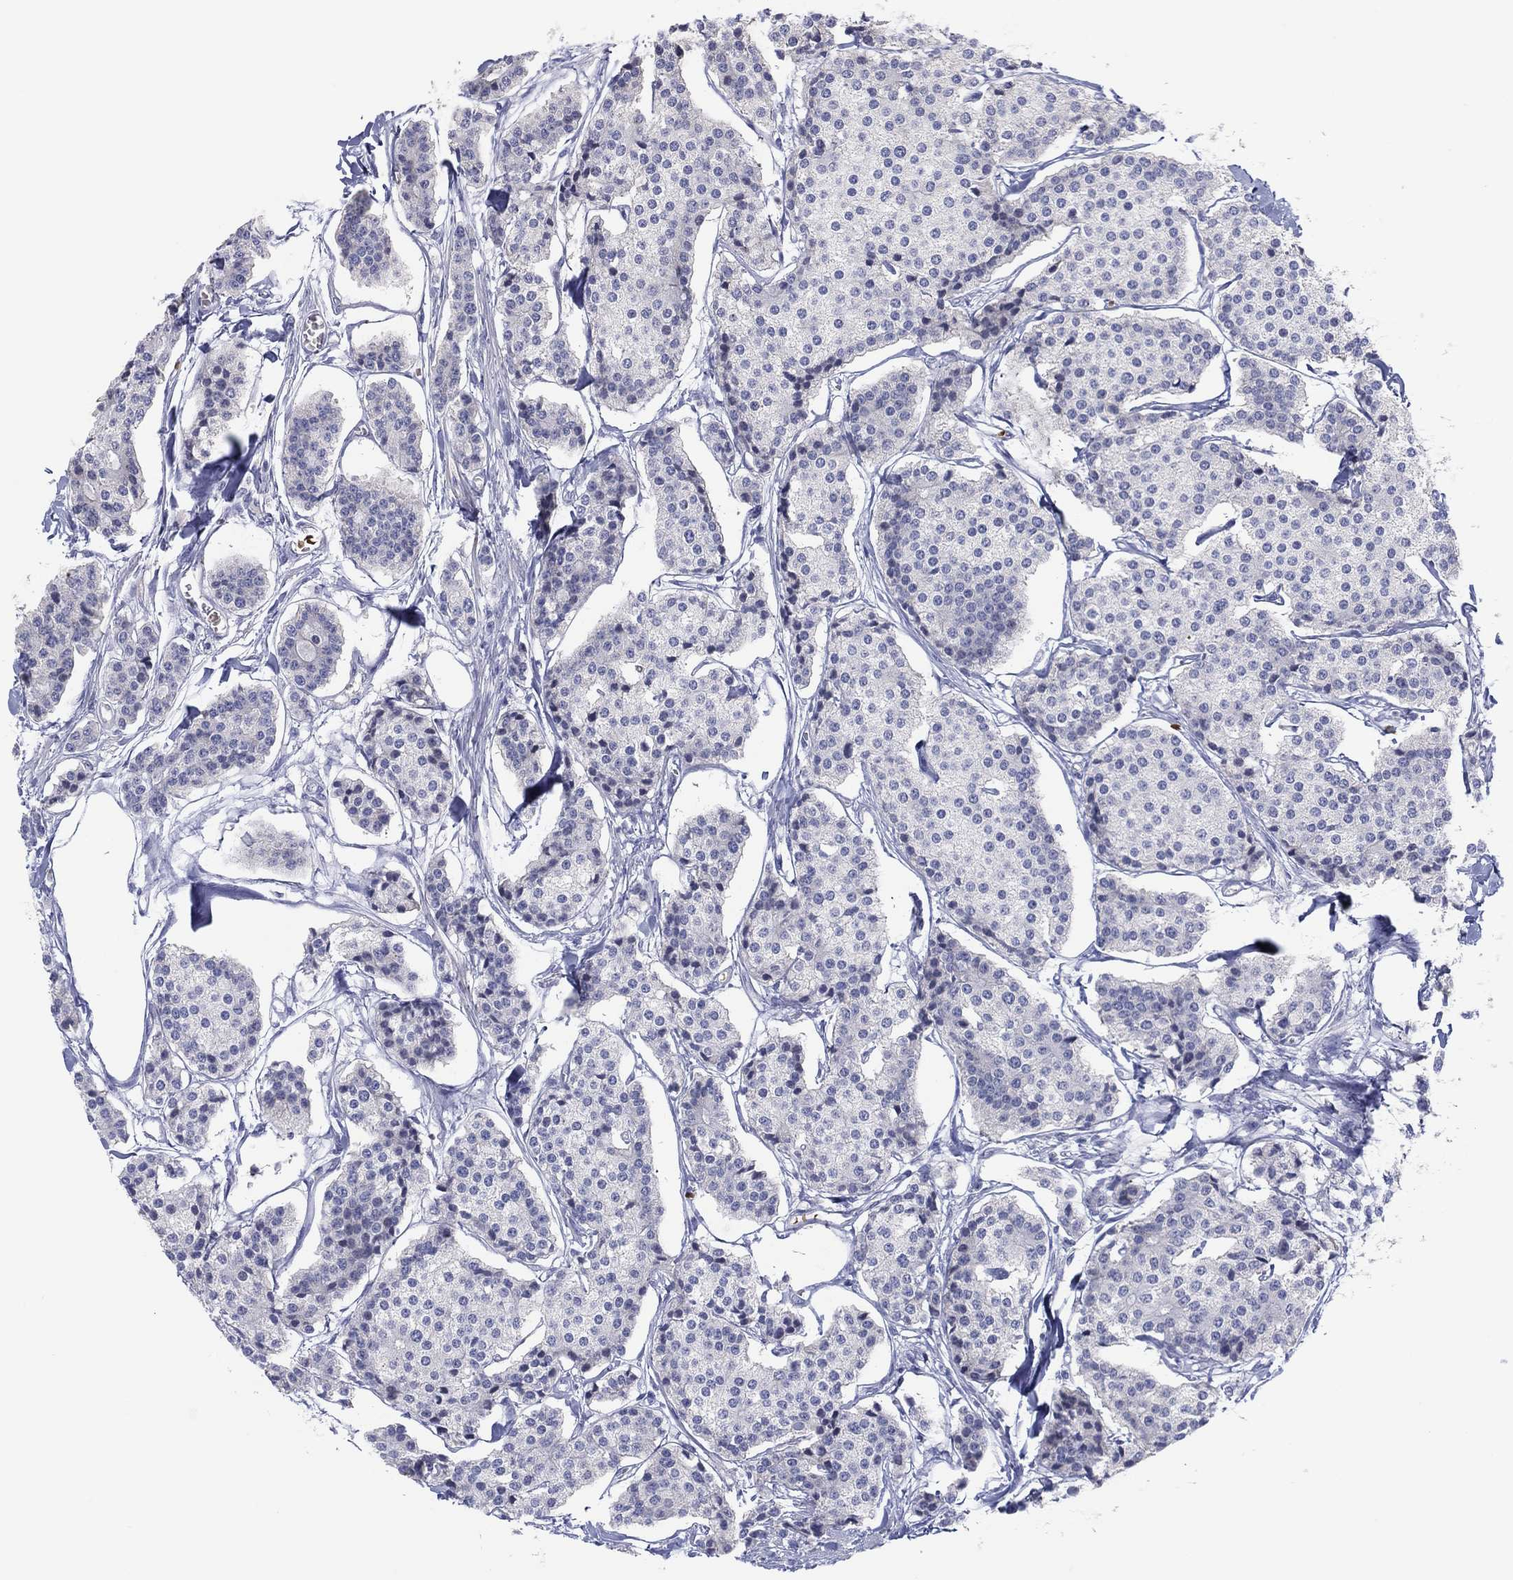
{"staining": {"intensity": "negative", "quantity": "none", "location": "none"}, "tissue": "carcinoid", "cell_type": "Tumor cells", "image_type": "cancer", "snomed": [{"axis": "morphology", "description": "Carcinoid, malignant, NOS"}, {"axis": "topography", "description": "Small intestine"}], "caption": "A high-resolution photomicrograph shows immunohistochemistry (IHC) staining of carcinoid, which shows no significant staining in tumor cells.", "gene": "HEATR4", "patient": {"sex": "female", "age": 65}}